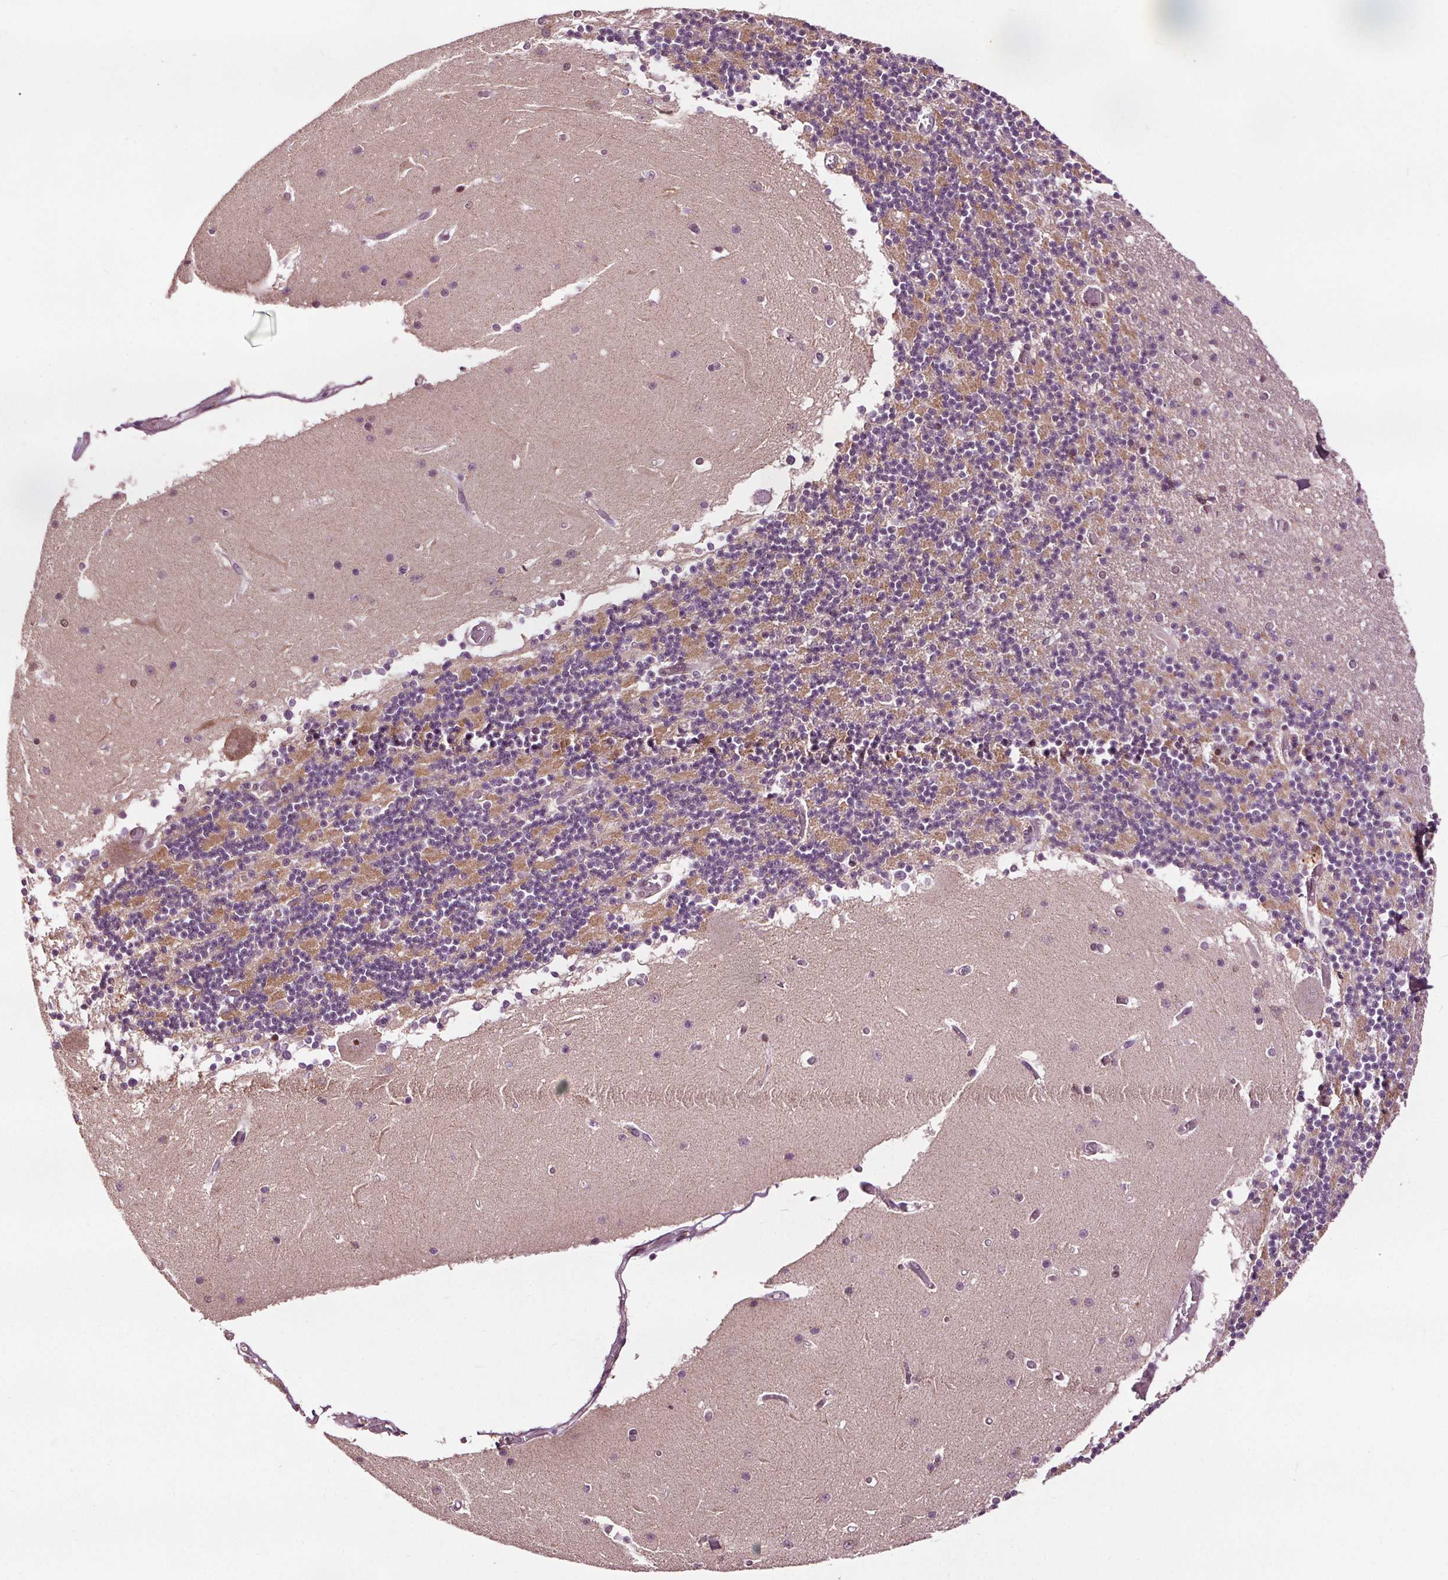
{"staining": {"intensity": "moderate", "quantity": "25%-75%", "location": "cytoplasmic/membranous,nuclear"}, "tissue": "cerebellum", "cell_type": "Cells in granular layer", "image_type": "normal", "snomed": [{"axis": "morphology", "description": "Normal tissue, NOS"}, {"axis": "topography", "description": "Cerebellum"}], "caption": "Immunohistochemistry (IHC) (DAB) staining of unremarkable cerebellum demonstrates moderate cytoplasmic/membranous,nuclear protein staining in about 25%-75% of cells in granular layer.", "gene": "DDX11", "patient": {"sex": "female", "age": 28}}